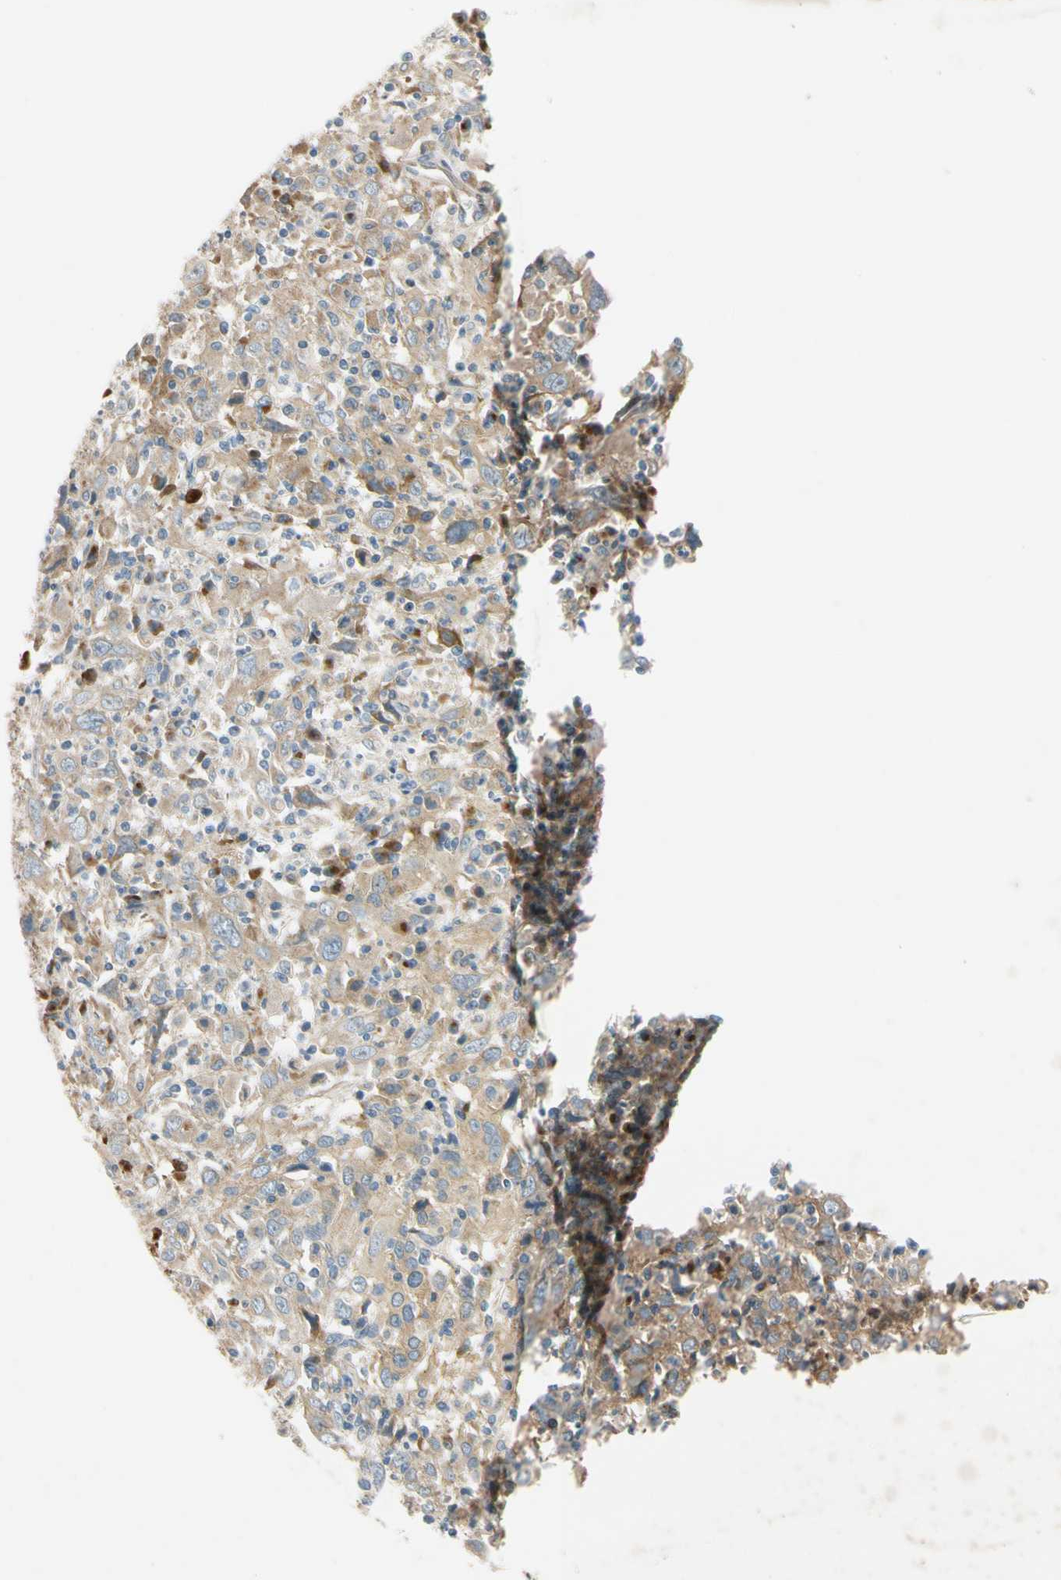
{"staining": {"intensity": "moderate", "quantity": ">75%", "location": "cytoplasmic/membranous"}, "tissue": "cervical cancer", "cell_type": "Tumor cells", "image_type": "cancer", "snomed": [{"axis": "morphology", "description": "Squamous cell carcinoma, NOS"}, {"axis": "topography", "description": "Cervix"}], "caption": "The micrograph demonstrates staining of cervical squamous cell carcinoma, revealing moderate cytoplasmic/membranous protein expression (brown color) within tumor cells. Using DAB (brown) and hematoxylin (blue) stains, captured at high magnification using brightfield microscopy.", "gene": "MST1R", "patient": {"sex": "female", "age": 46}}